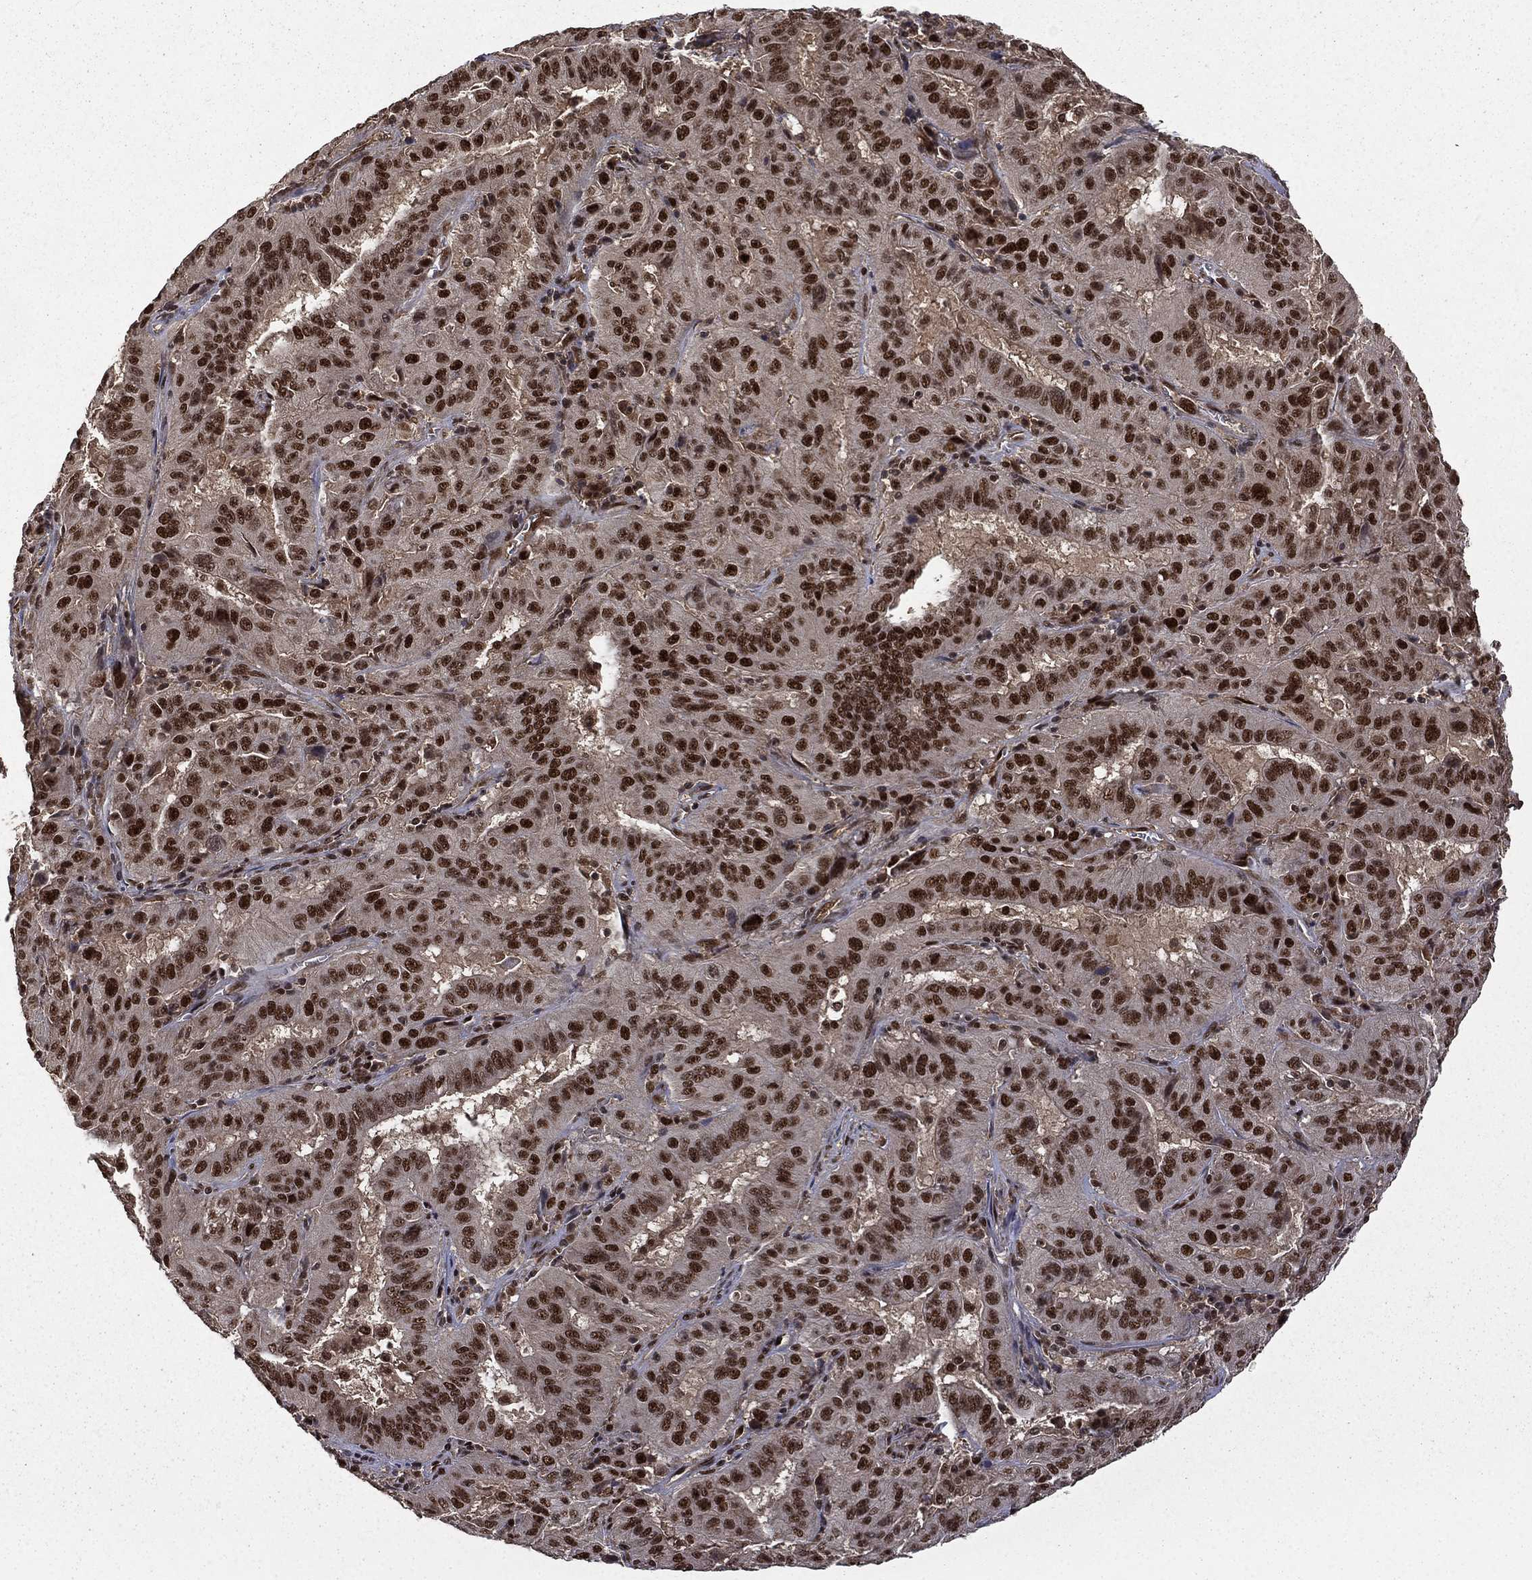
{"staining": {"intensity": "strong", "quantity": ">75%", "location": "nuclear"}, "tissue": "pancreatic cancer", "cell_type": "Tumor cells", "image_type": "cancer", "snomed": [{"axis": "morphology", "description": "Adenocarcinoma, NOS"}, {"axis": "topography", "description": "Pancreas"}], "caption": "A brown stain labels strong nuclear staining of a protein in pancreatic cancer tumor cells.", "gene": "JMJD6", "patient": {"sex": "male", "age": 63}}